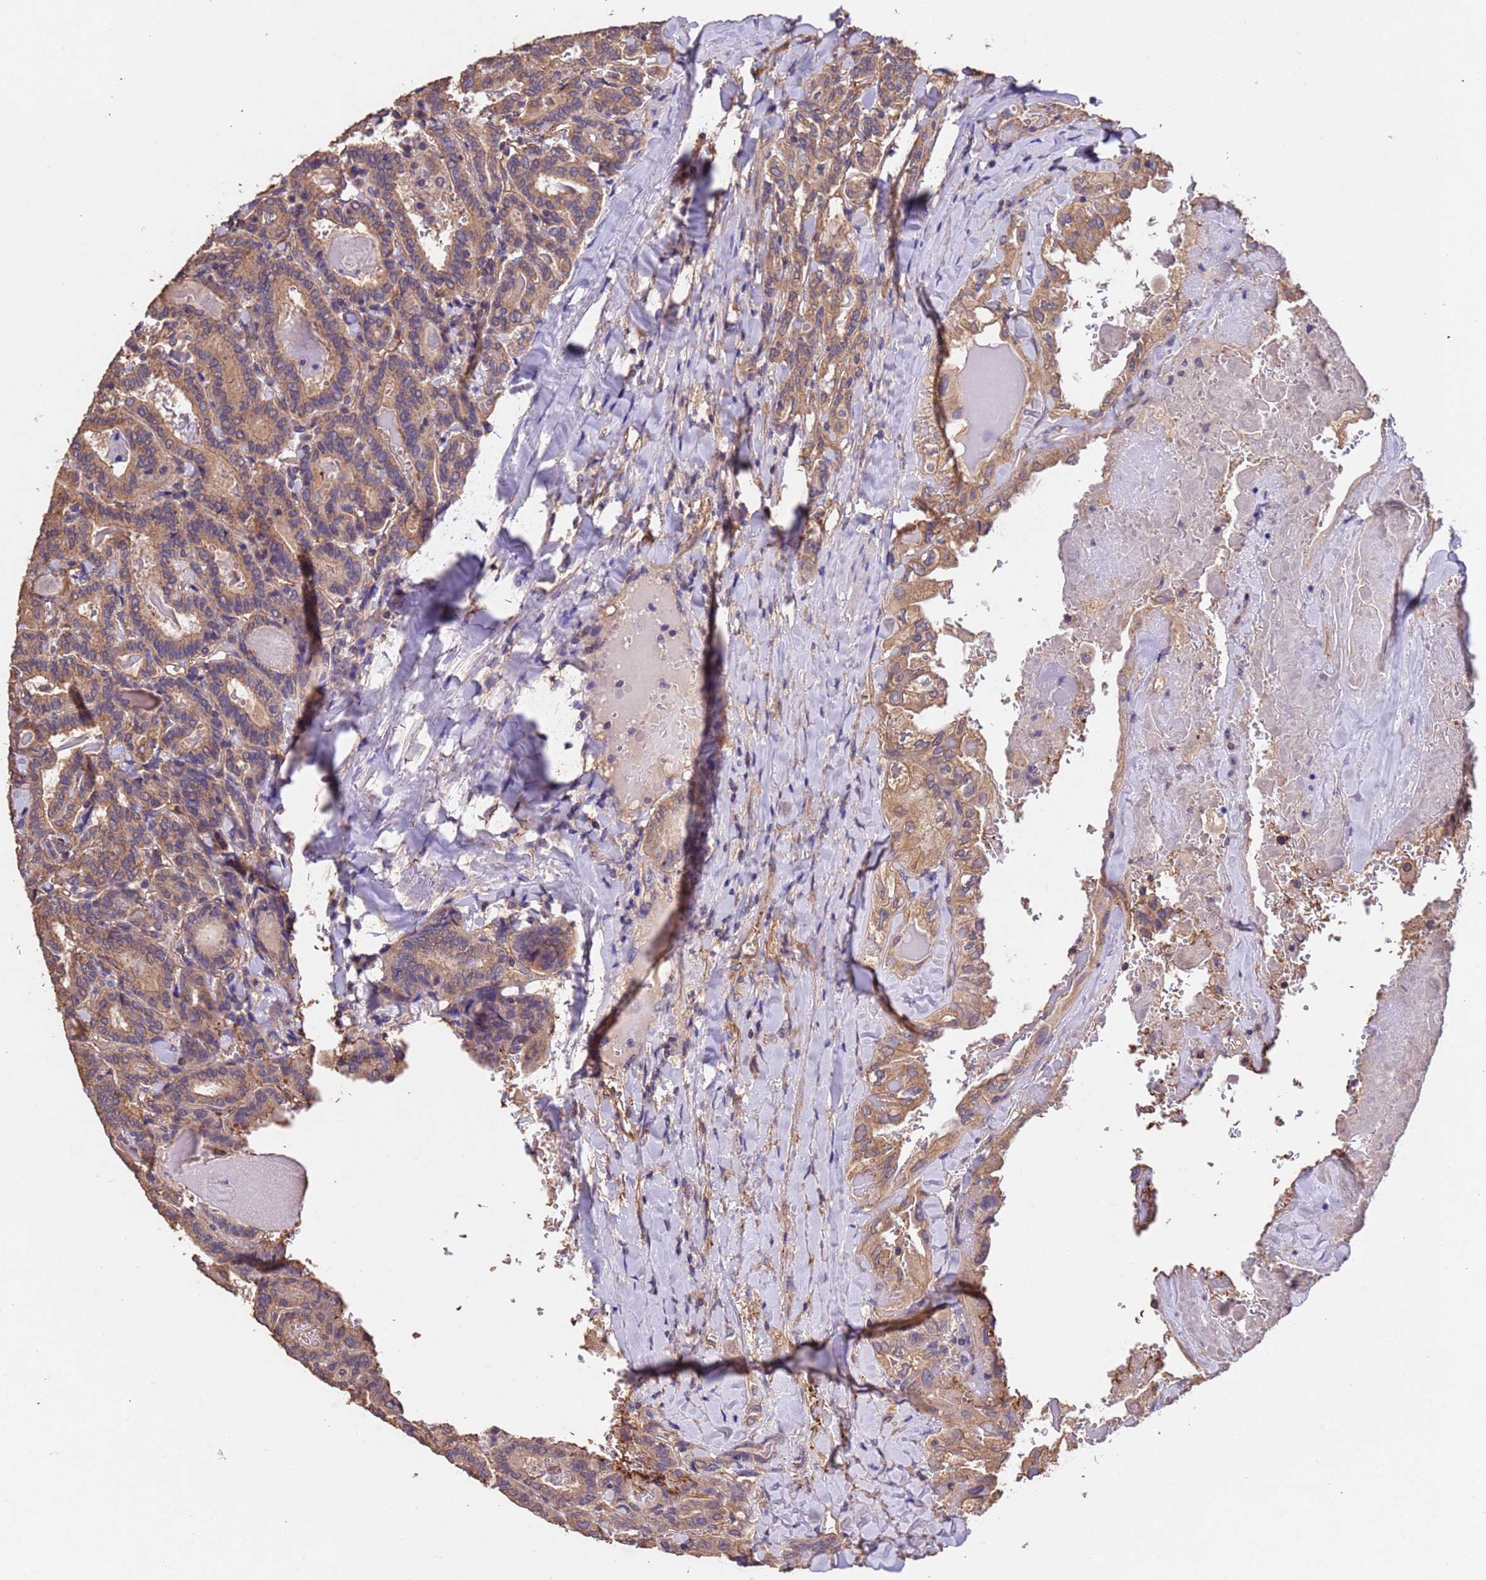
{"staining": {"intensity": "moderate", "quantity": ">75%", "location": "cytoplasmic/membranous"}, "tissue": "thyroid cancer", "cell_type": "Tumor cells", "image_type": "cancer", "snomed": [{"axis": "morphology", "description": "Papillary adenocarcinoma, NOS"}, {"axis": "topography", "description": "Thyroid gland"}], "caption": "Thyroid cancer (papillary adenocarcinoma) stained with a protein marker demonstrates moderate staining in tumor cells.", "gene": "MTX3", "patient": {"sex": "female", "age": 72}}